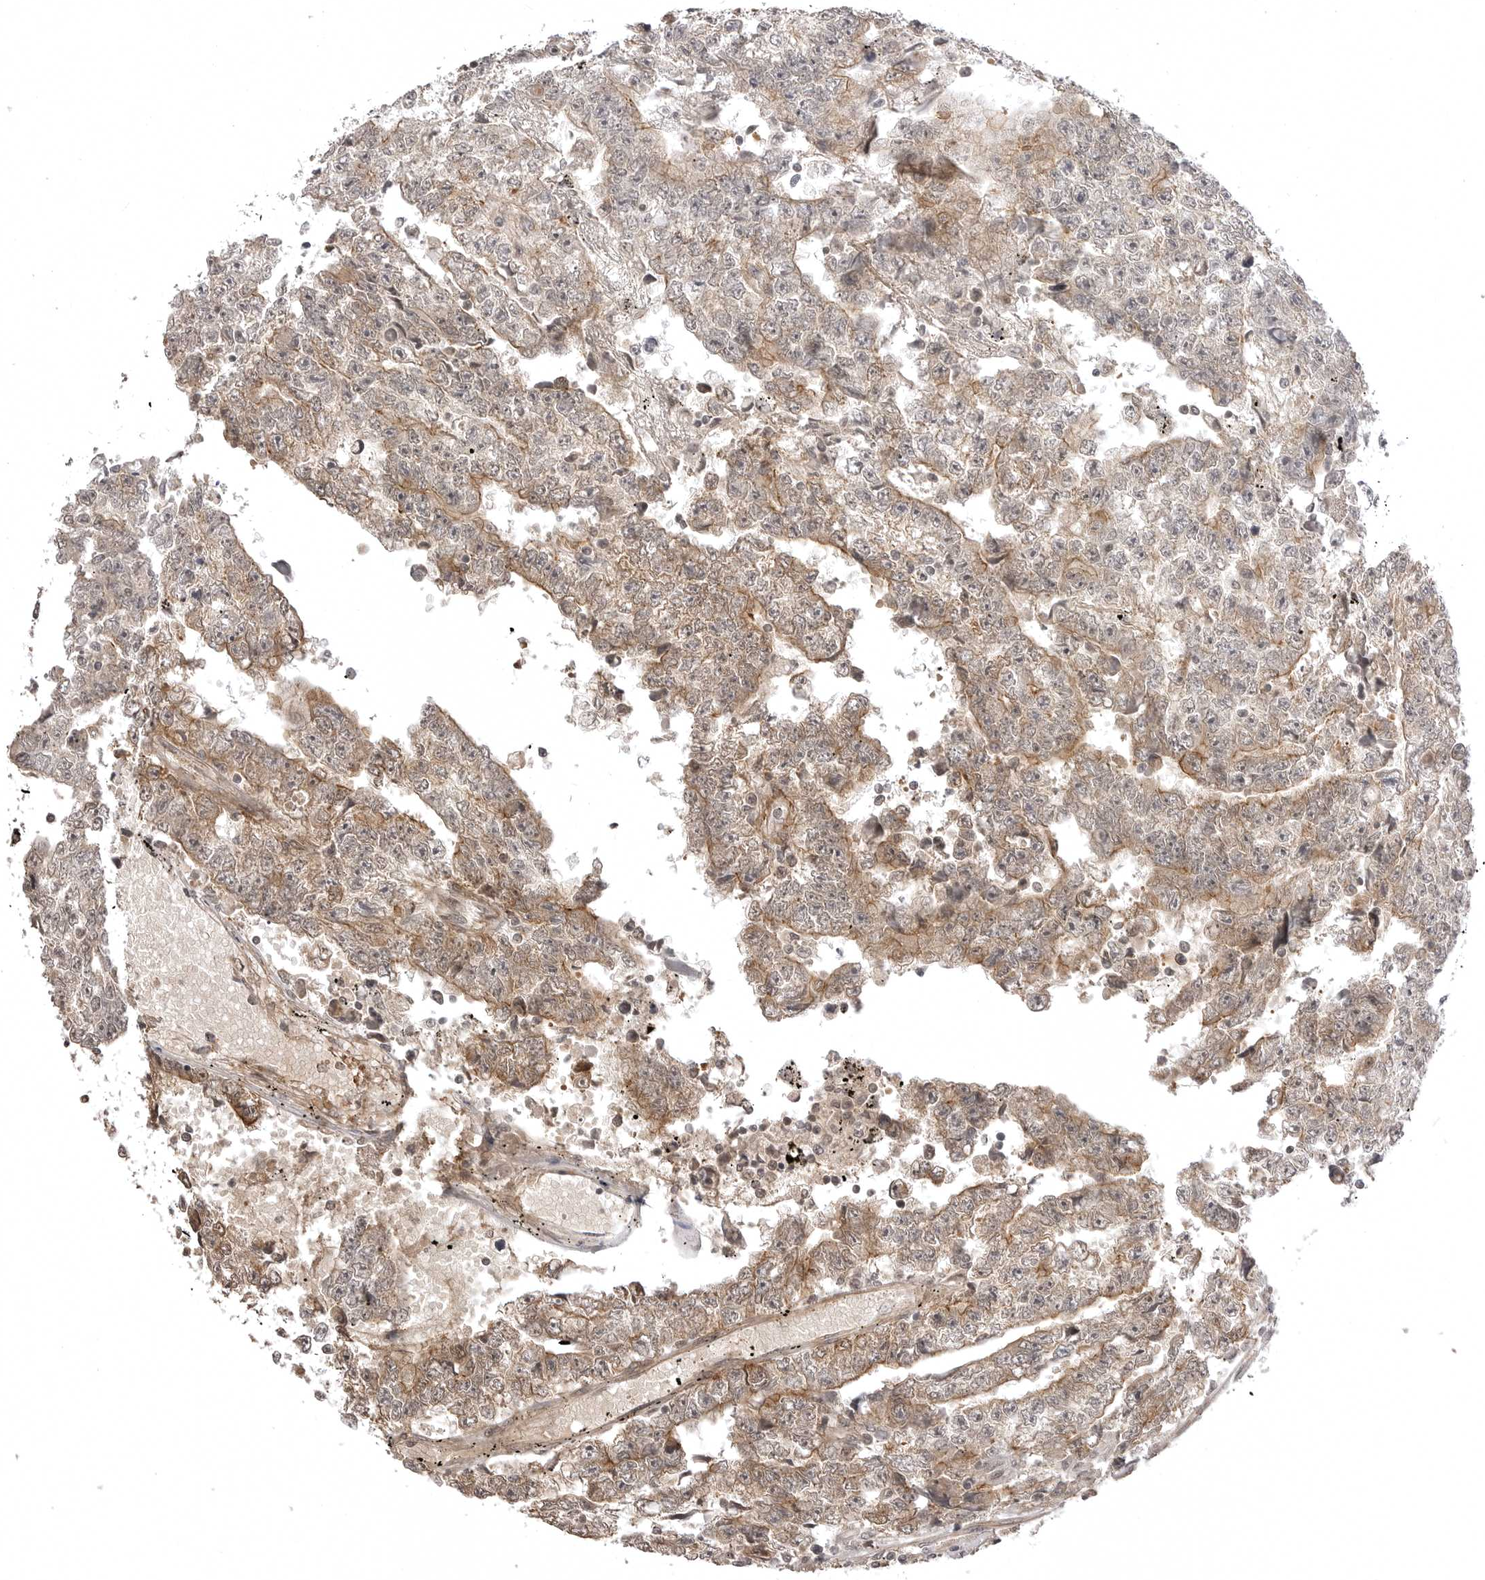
{"staining": {"intensity": "moderate", "quantity": "<25%", "location": "cytoplasmic/membranous"}, "tissue": "testis cancer", "cell_type": "Tumor cells", "image_type": "cancer", "snomed": [{"axis": "morphology", "description": "Carcinoma, Embryonal, NOS"}, {"axis": "topography", "description": "Testis"}], "caption": "This photomicrograph displays immunohistochemistry staining of human testis cancer (embryonal carcinoma), with low moderate cytoplasmic/membranous positivity in about <25% of tumor cells.", "gene": "SORBS1", "patient": {"sex": "male", "age": 25}}